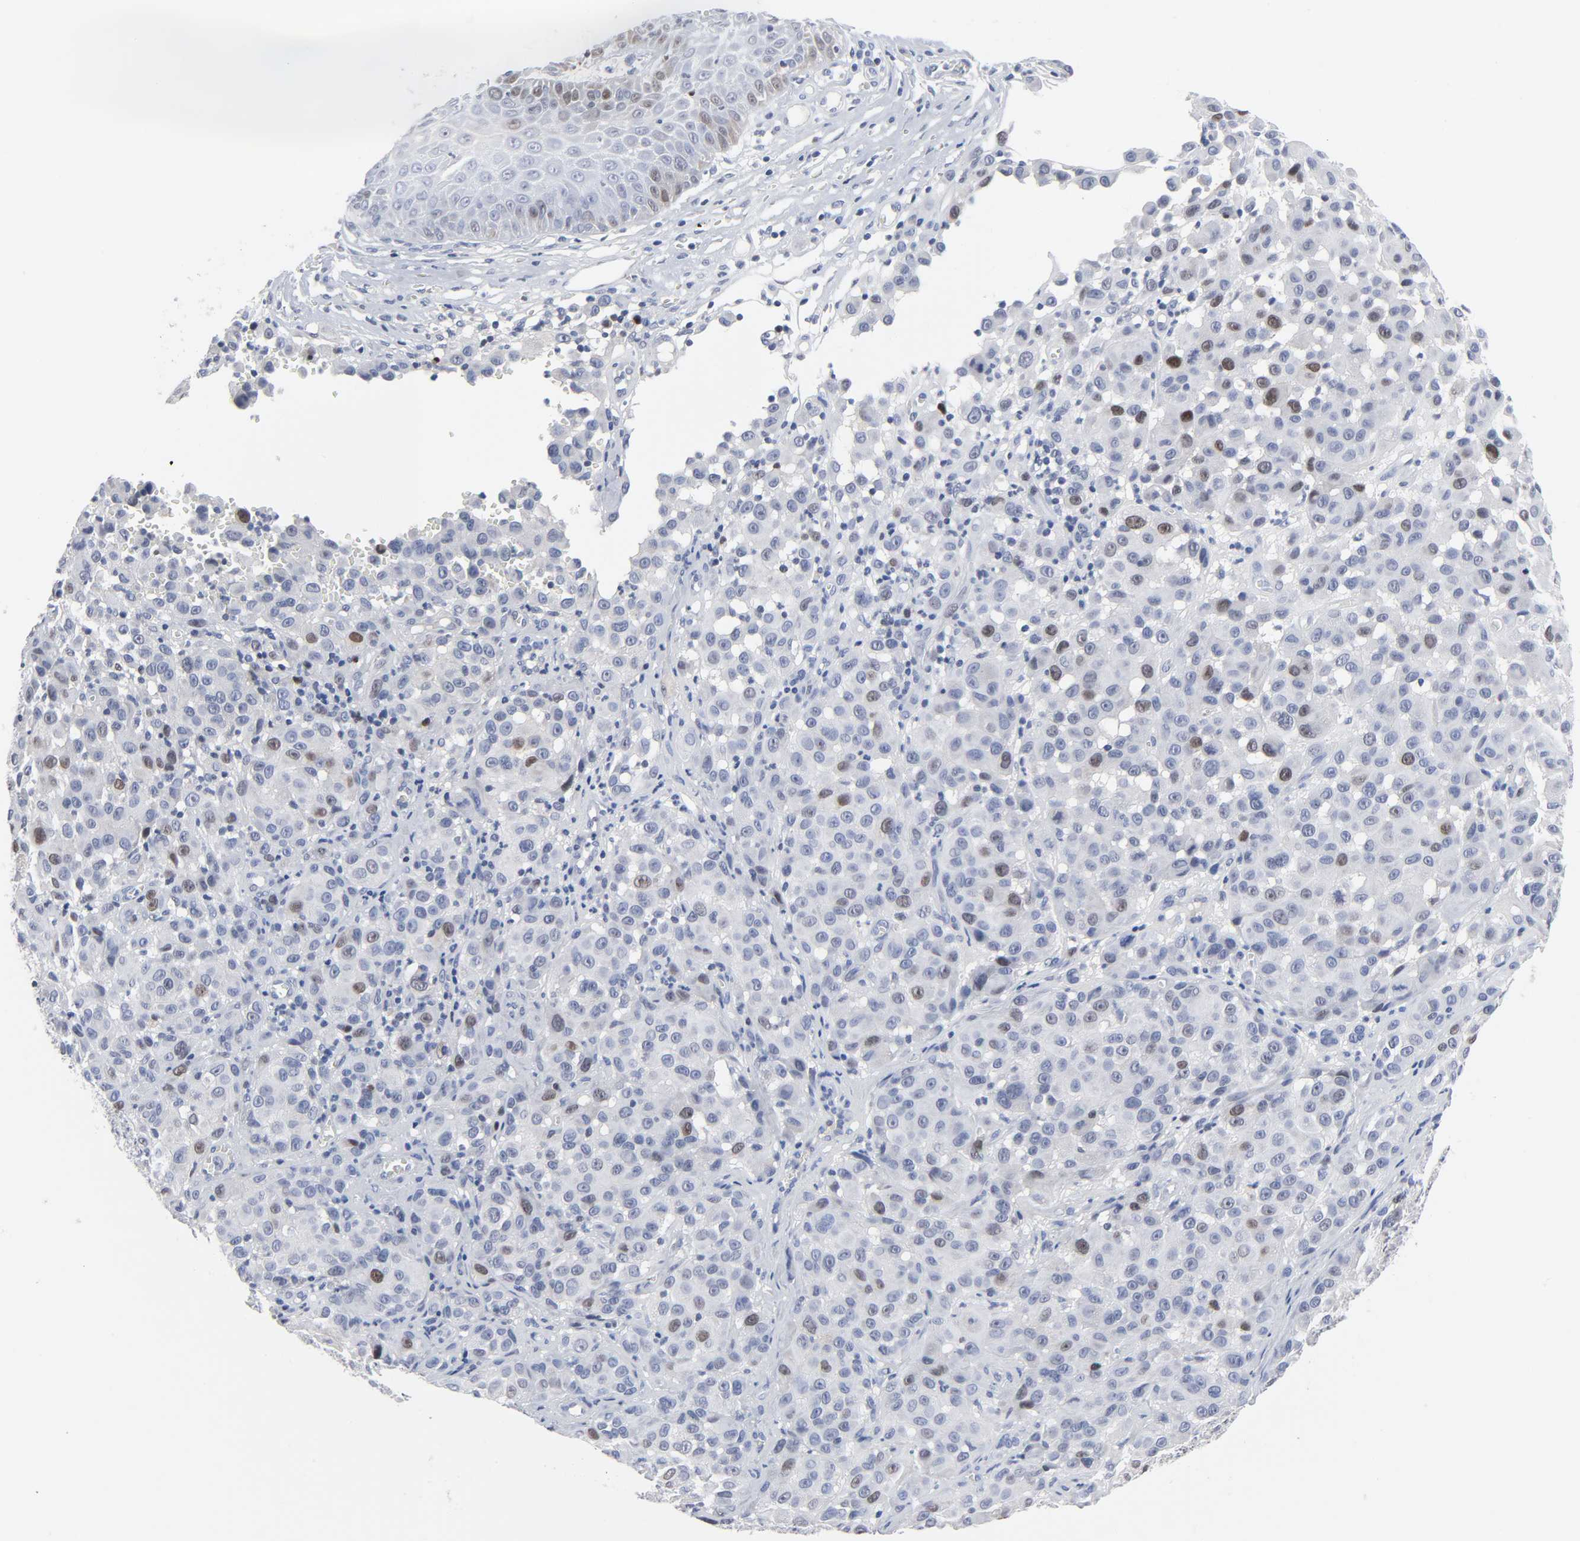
{"staining": {"intensity": "weak", "quantity": "<25%", "location": "nuclear"}, "tissue": "melanoma", "cell_type": "Tumor cells", "image_type": "cancer", "snomed": [{"axis": "morphology", "description": "Malignant melanoma, NOS"}, {"axis": "topography", "description": "Skin"}], "caption": "Immunohistochemistry (IHC) histopathology image of neoplastic tissue: human melanoma stained with DAB reveals no significant protein expression in tumor cells.", "gene": "WEE1", "patient": {"sex": "female", "age": 21}}